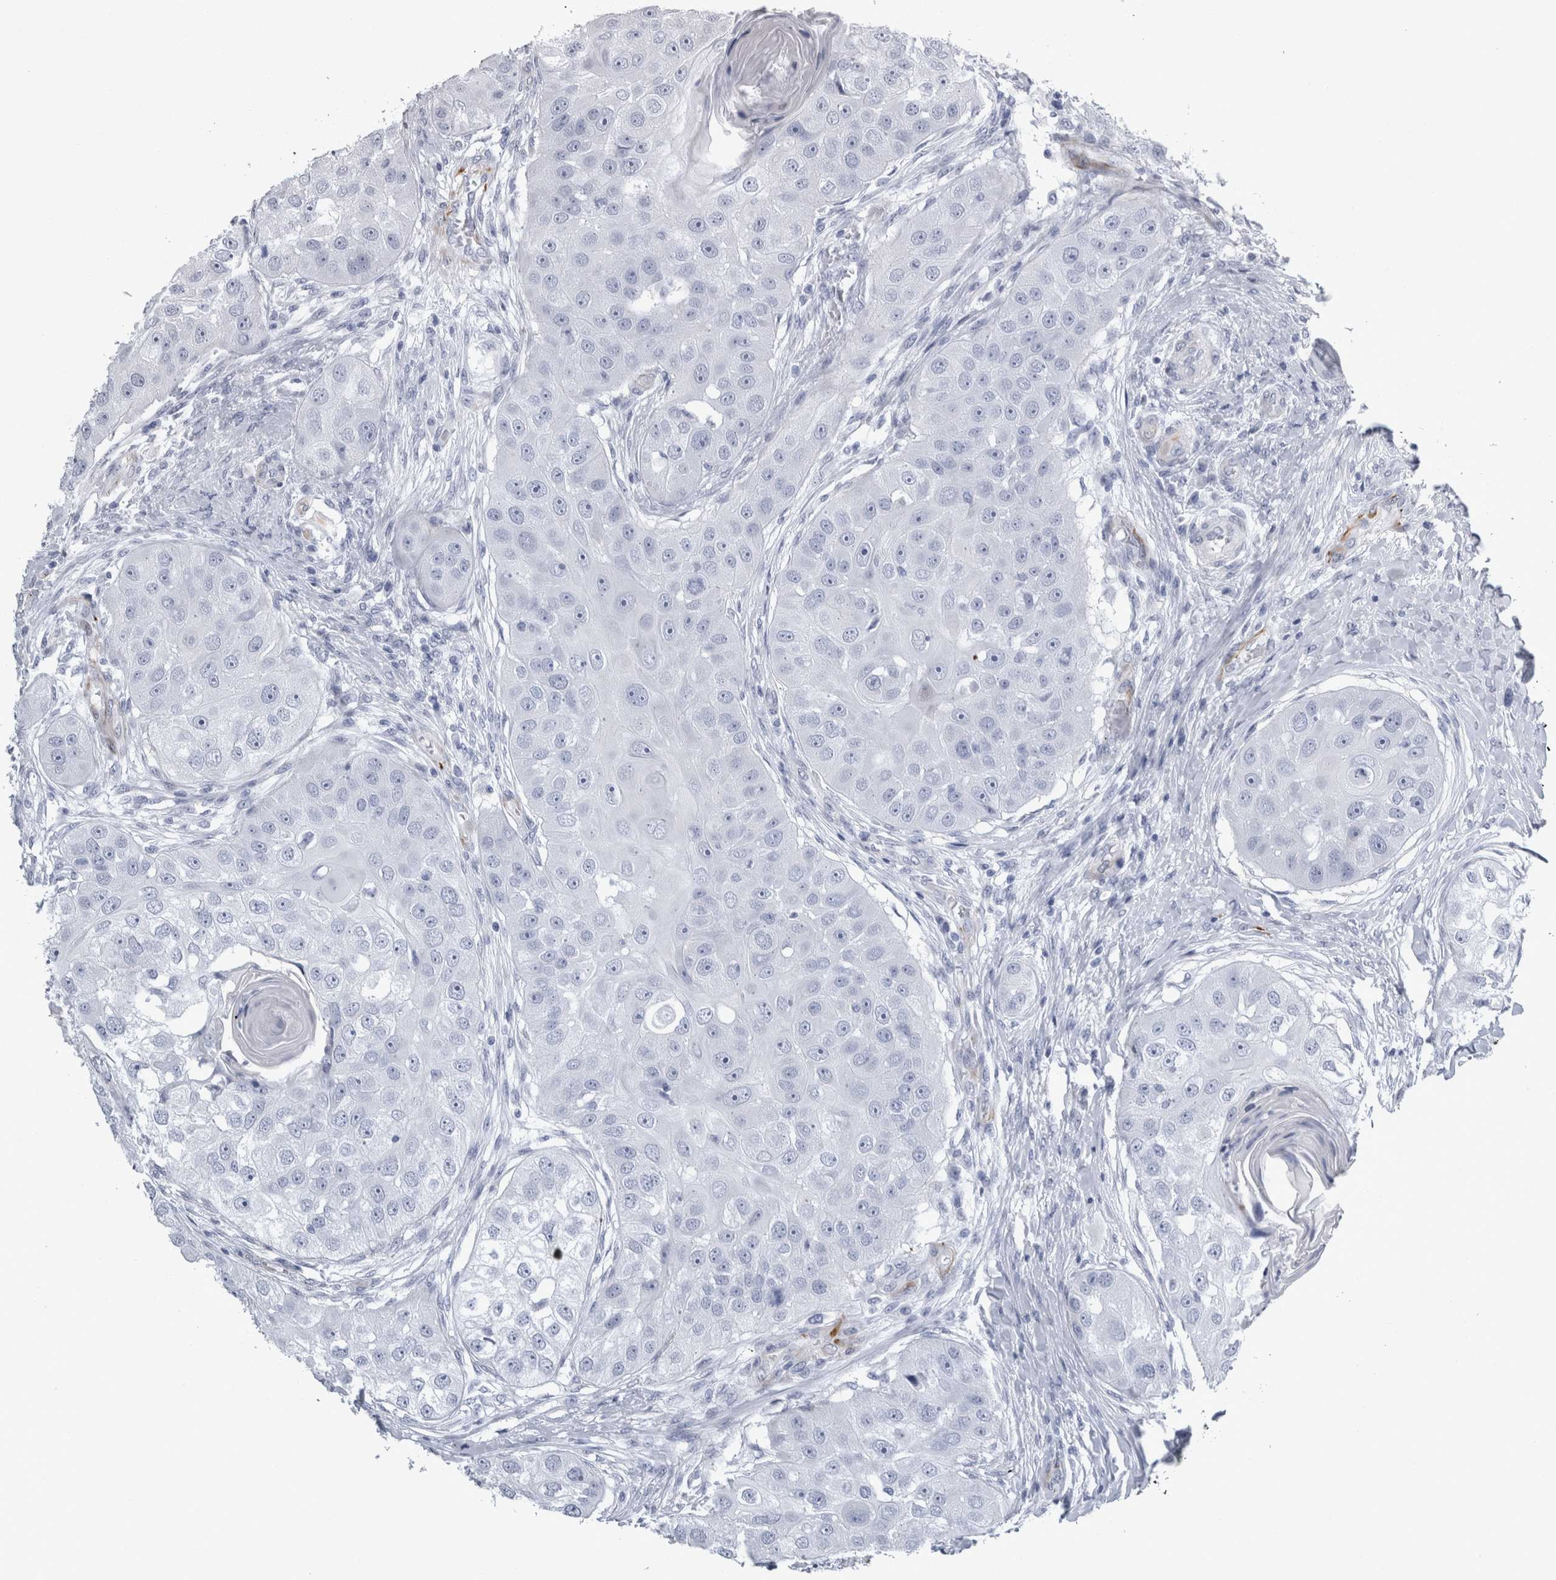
{"staining": {"intensity": "negative", "quantity": "none", "location": "none"}, "tissue": "head and neck cancer", "cell_type": "Tumor cells", "image_type": "cancer", "snomed": [{"axis": "morphology", "description": "Normal tissue, NOS"}, {"axis": "morphology", "description": "Squamous cell carcinoma, NOS"}, {"axis": "topography", "description": "Skeletal muscle"}, {"axis": "topography", "description": "Head-Neck"}], "caption": "IHC of head and neck cancer displays no positivity in tumor cells.", "gene": "VWDE", "patient": {"sex": "male", "age": 51}}